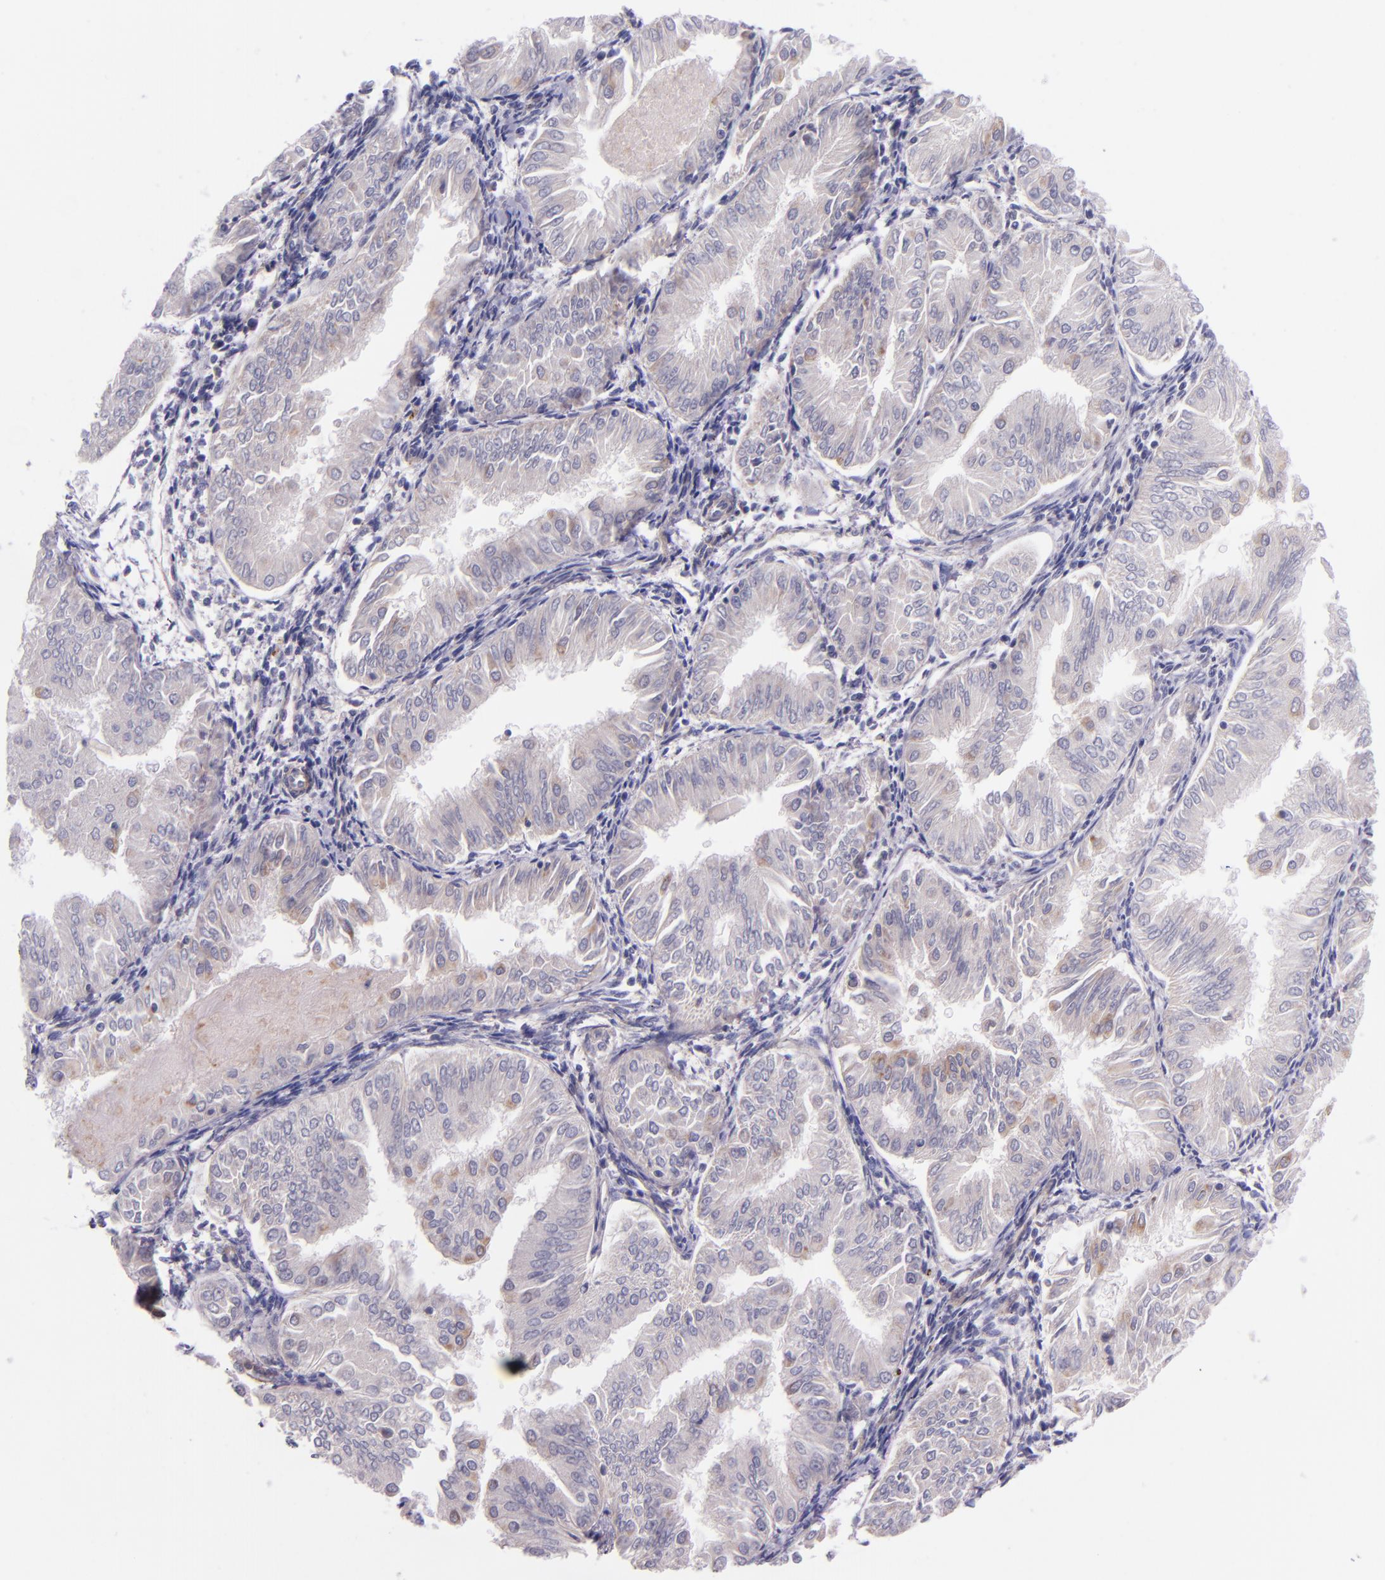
{"staining": {"intensity": "negative", "quantity": "none", "location": "none"}, "tissue": "endometrial cancer", "cell_type": "Tumor cells", "image_type": "cancer", "snomed": [{"axis": "morphology", "description": "Adenocarcinoma, NOS"}, {"axis": "topography", "description": "Endometrium"}], "caption": "A micrograph of adenocarcinoma (endometrial) stained for a protein shows no brown staining in tumor cells.", "gene": "IDH3G", "patient": {"sex": "female", "age": 53}}